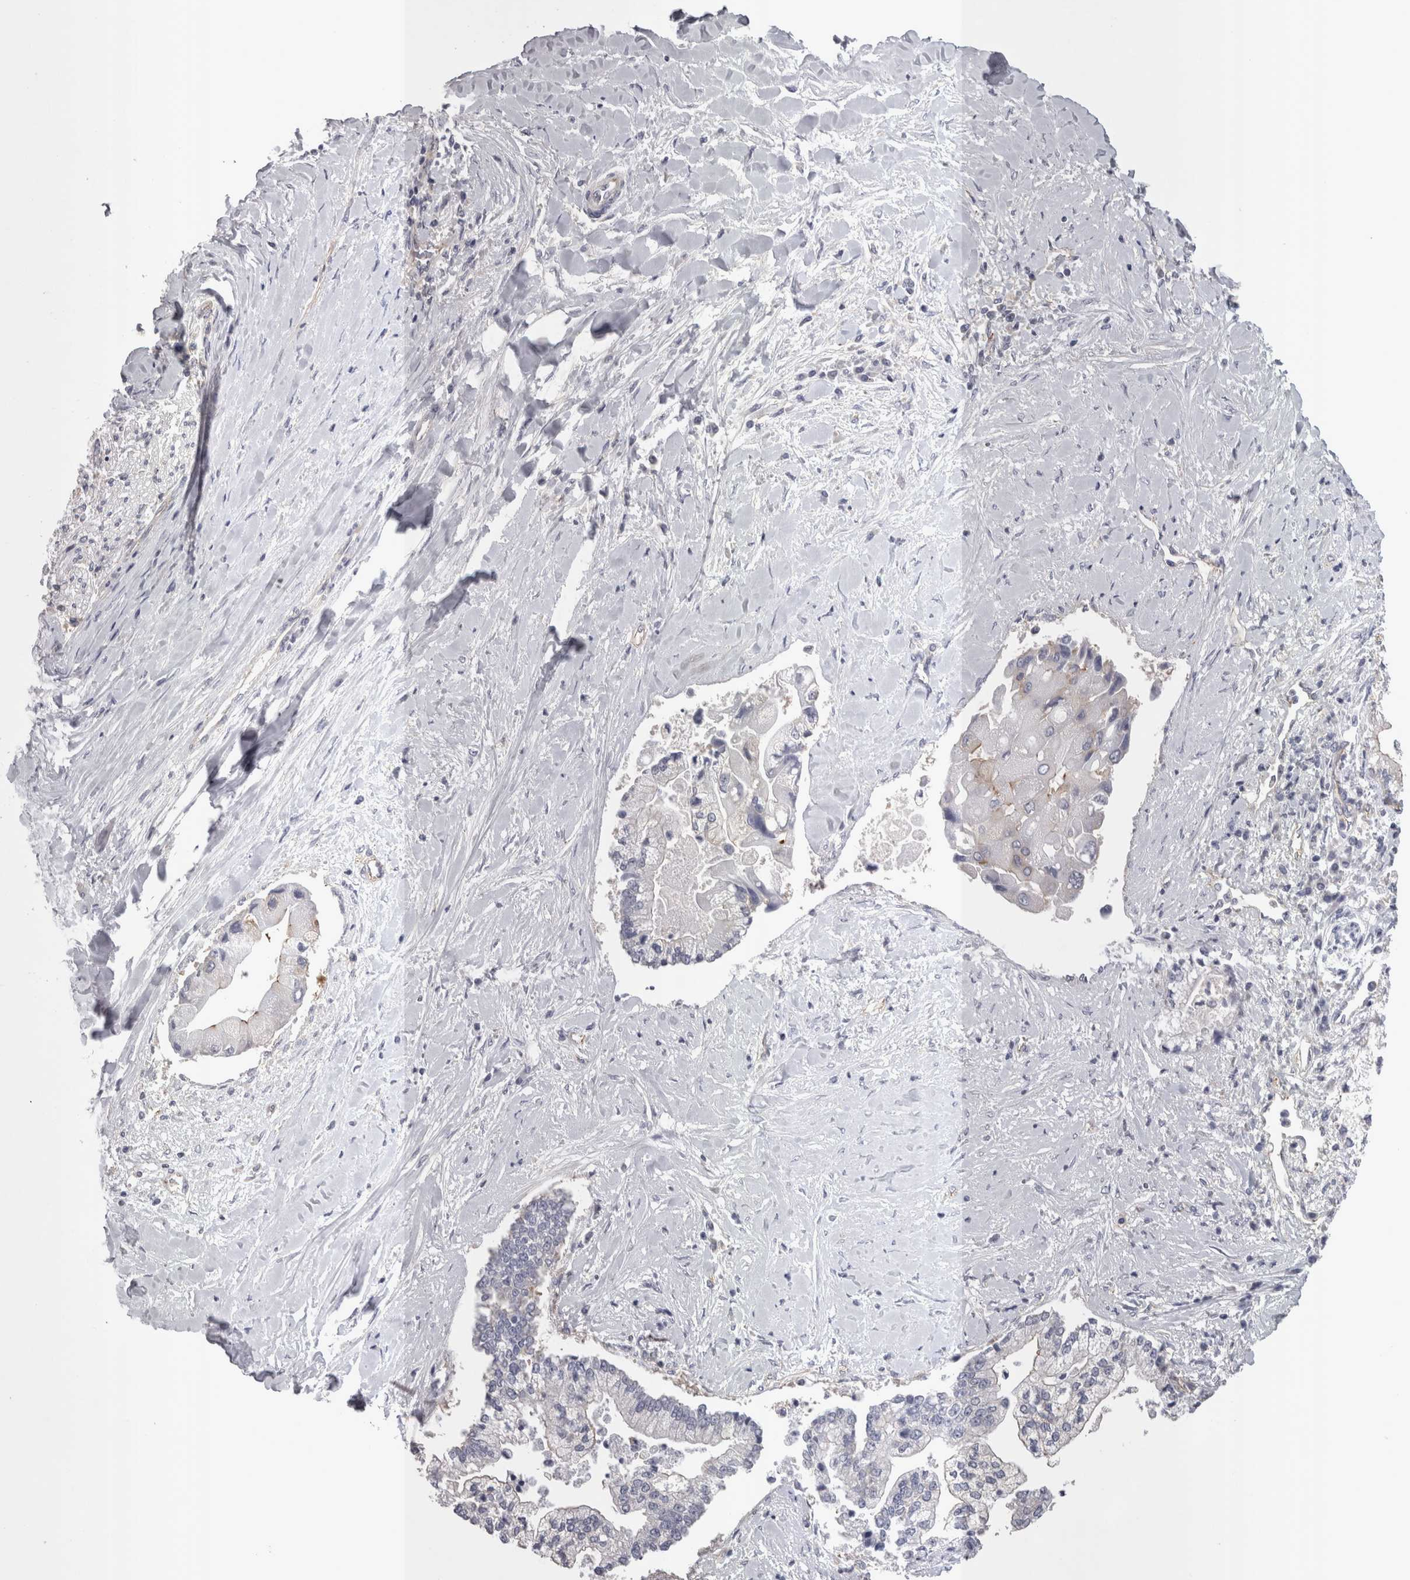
{"staining": {"intensity": "negative", "quantity": "none", "location": "none"}, "tissue": "liver cancer", "cell_type": "Tumor cells", "image_type": "cancer", "snomed": [{"axis": "morphology", "description": "Cholangiocarcinoma"}, {"axis": "topography", "description": "Liver"}], "caption": "An immunohistochemistry histopathology image of liver cancer is shown. There is no staining in tumor cells of liver cancer. The staining is performed using DAB (3,3'-diaminobenzidine) brown chromogen with nuclei counter-stained in using hematoxylin.", "gene": "LYZL6", "patient": {"sex": "male", "age": 50}}